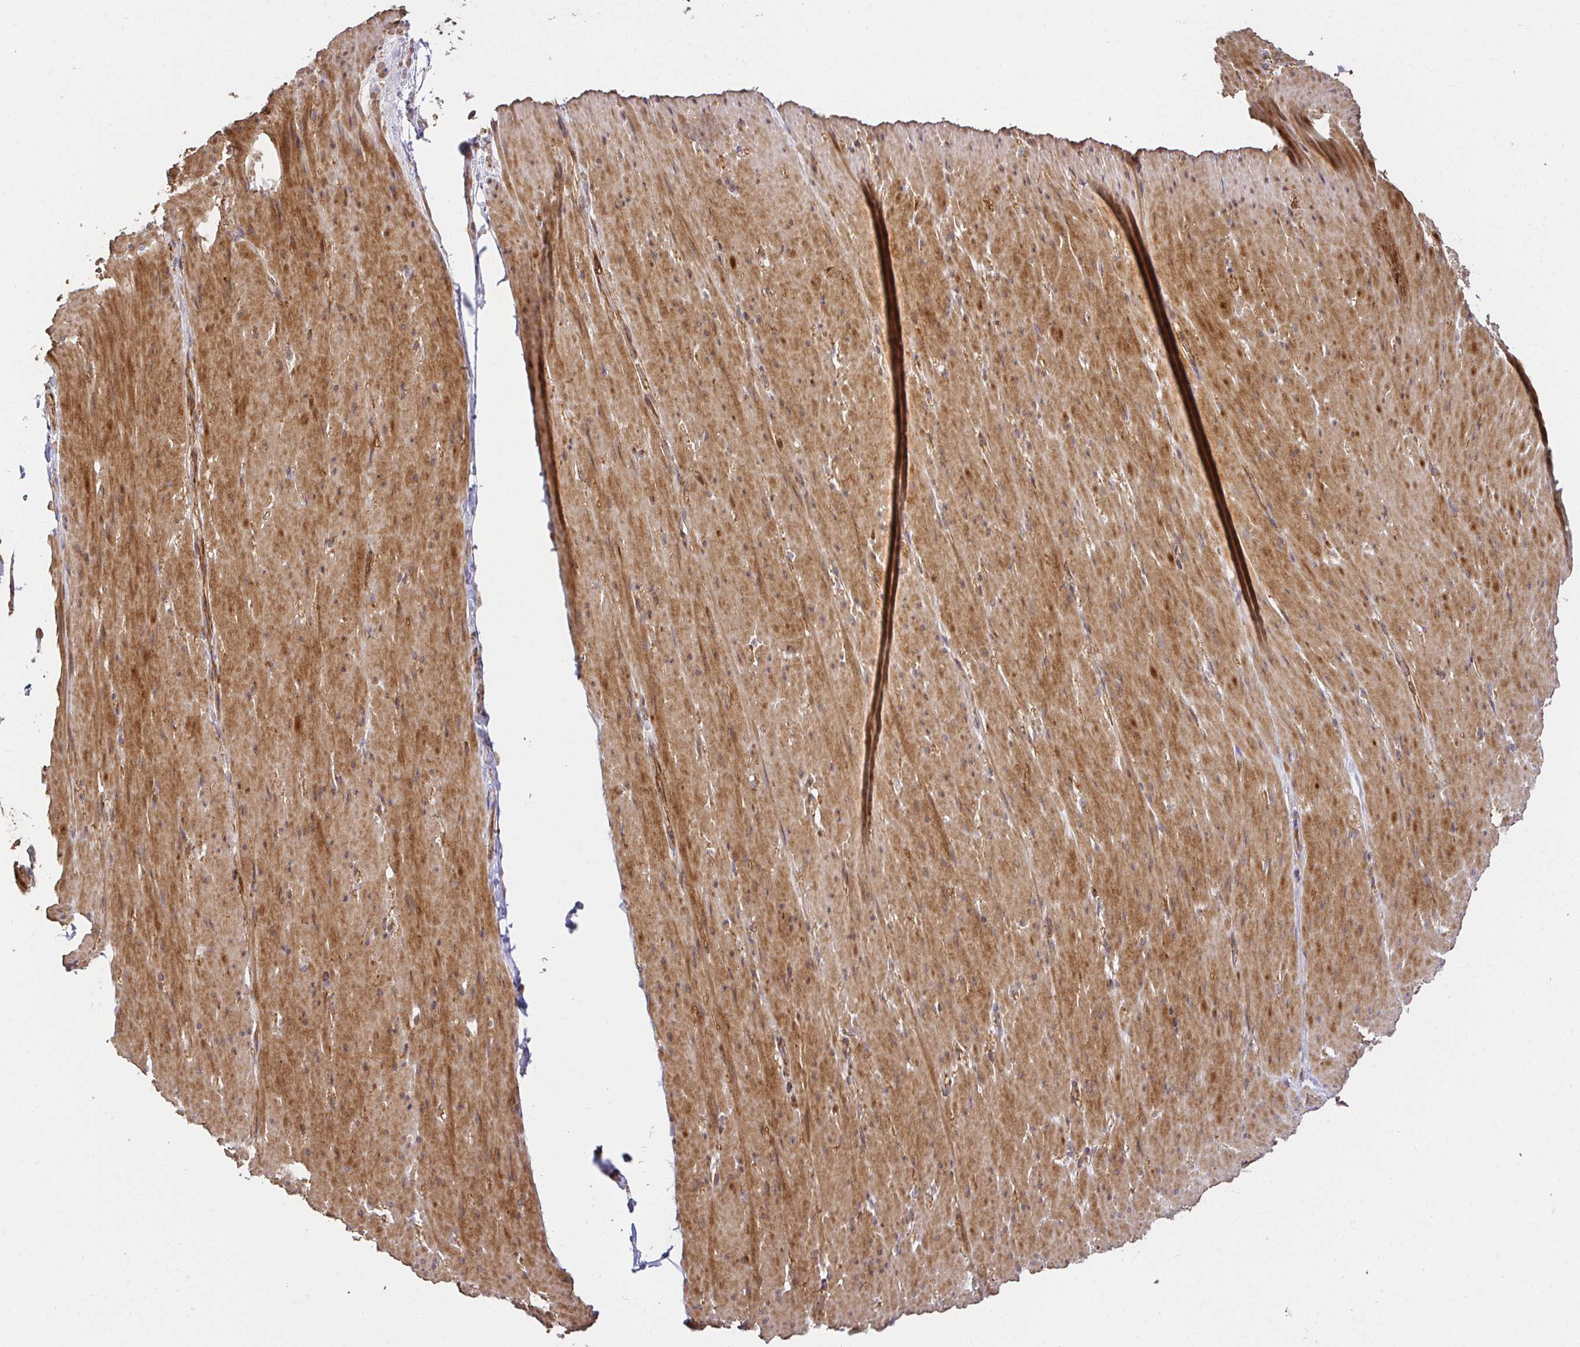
{"staining": {"intensity": "moderate", "quantity": ">75%", "location": "cytoplasmic/membranous"}, "tissue": "smooth muscle", "cell_type": "Smooth muscle cells", "image_type": "normal", "snomed": [{"axis": "morphology", "description": "Normal tissue, NOS"}, {"axis": "topography", "description": "Smooth muscle"}, {"axis": "topography", "description": "Rectum"}], "caption": "The histopathology image reveals a brown stain indicating the presence of a protein in the cytoplasmic/membranous of smooth muscle cells in smooth muscle.", "gene": "PSMA4", "patient": {"sex": "male", "age": 53}}